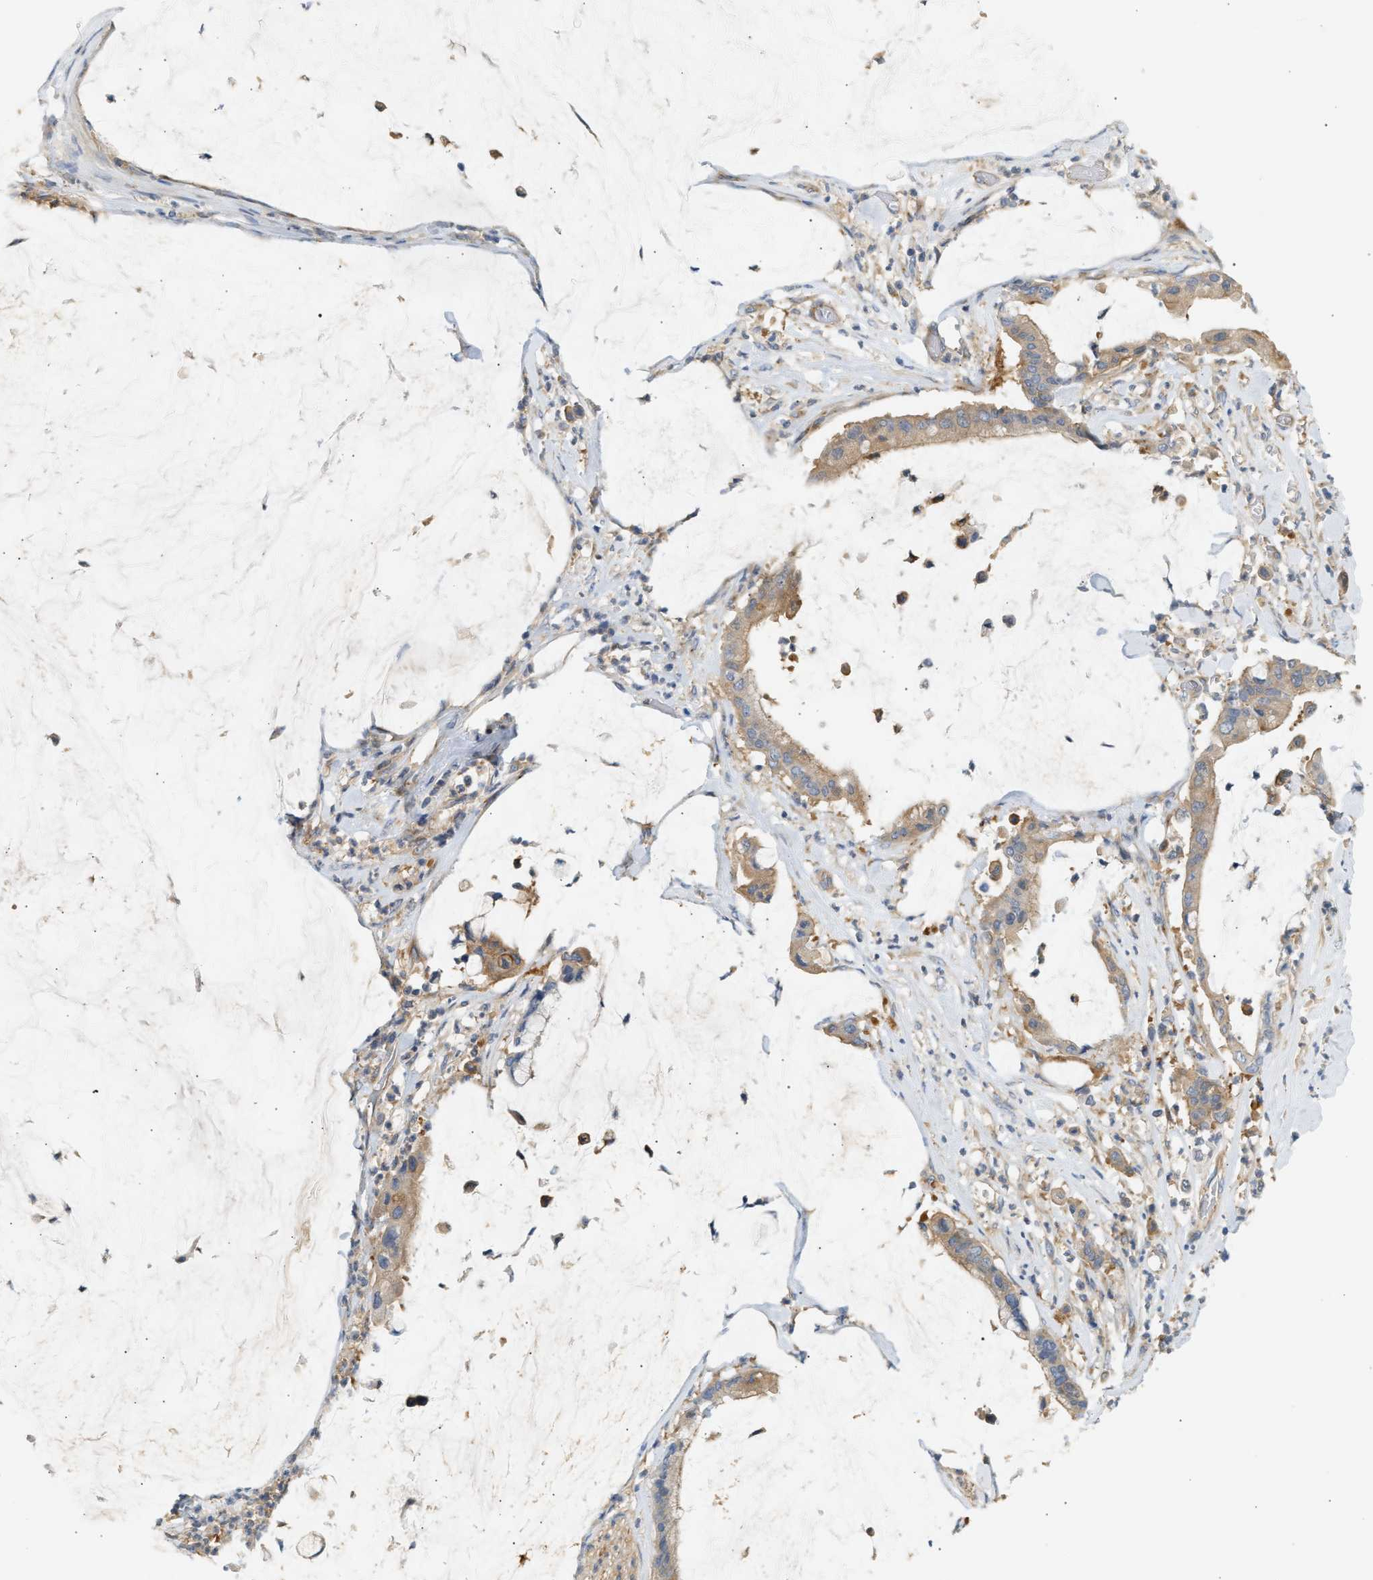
{"staining": {"intensity": "weak", "quantity": ">75%", "location": "cytoplasmic/membranous"}, "tissue": "pancreatic cancer", "cell_type": "Tumor cells", "image_type": "cancer", "snomed": [{"axis": "morphology", "description": "Adenocarcinoma, NOS"}, {"axis": "topography", "description": "Pancreas"}], "caption": "Approximately >75% of tumor cells in pancreatic cancer display weak cytoplasmic/membranous protein staining as visualized by brown immunohistochemical staining.", "gene": "PAFAH1B1", "patient": {"sex": "male", "age": 41}}